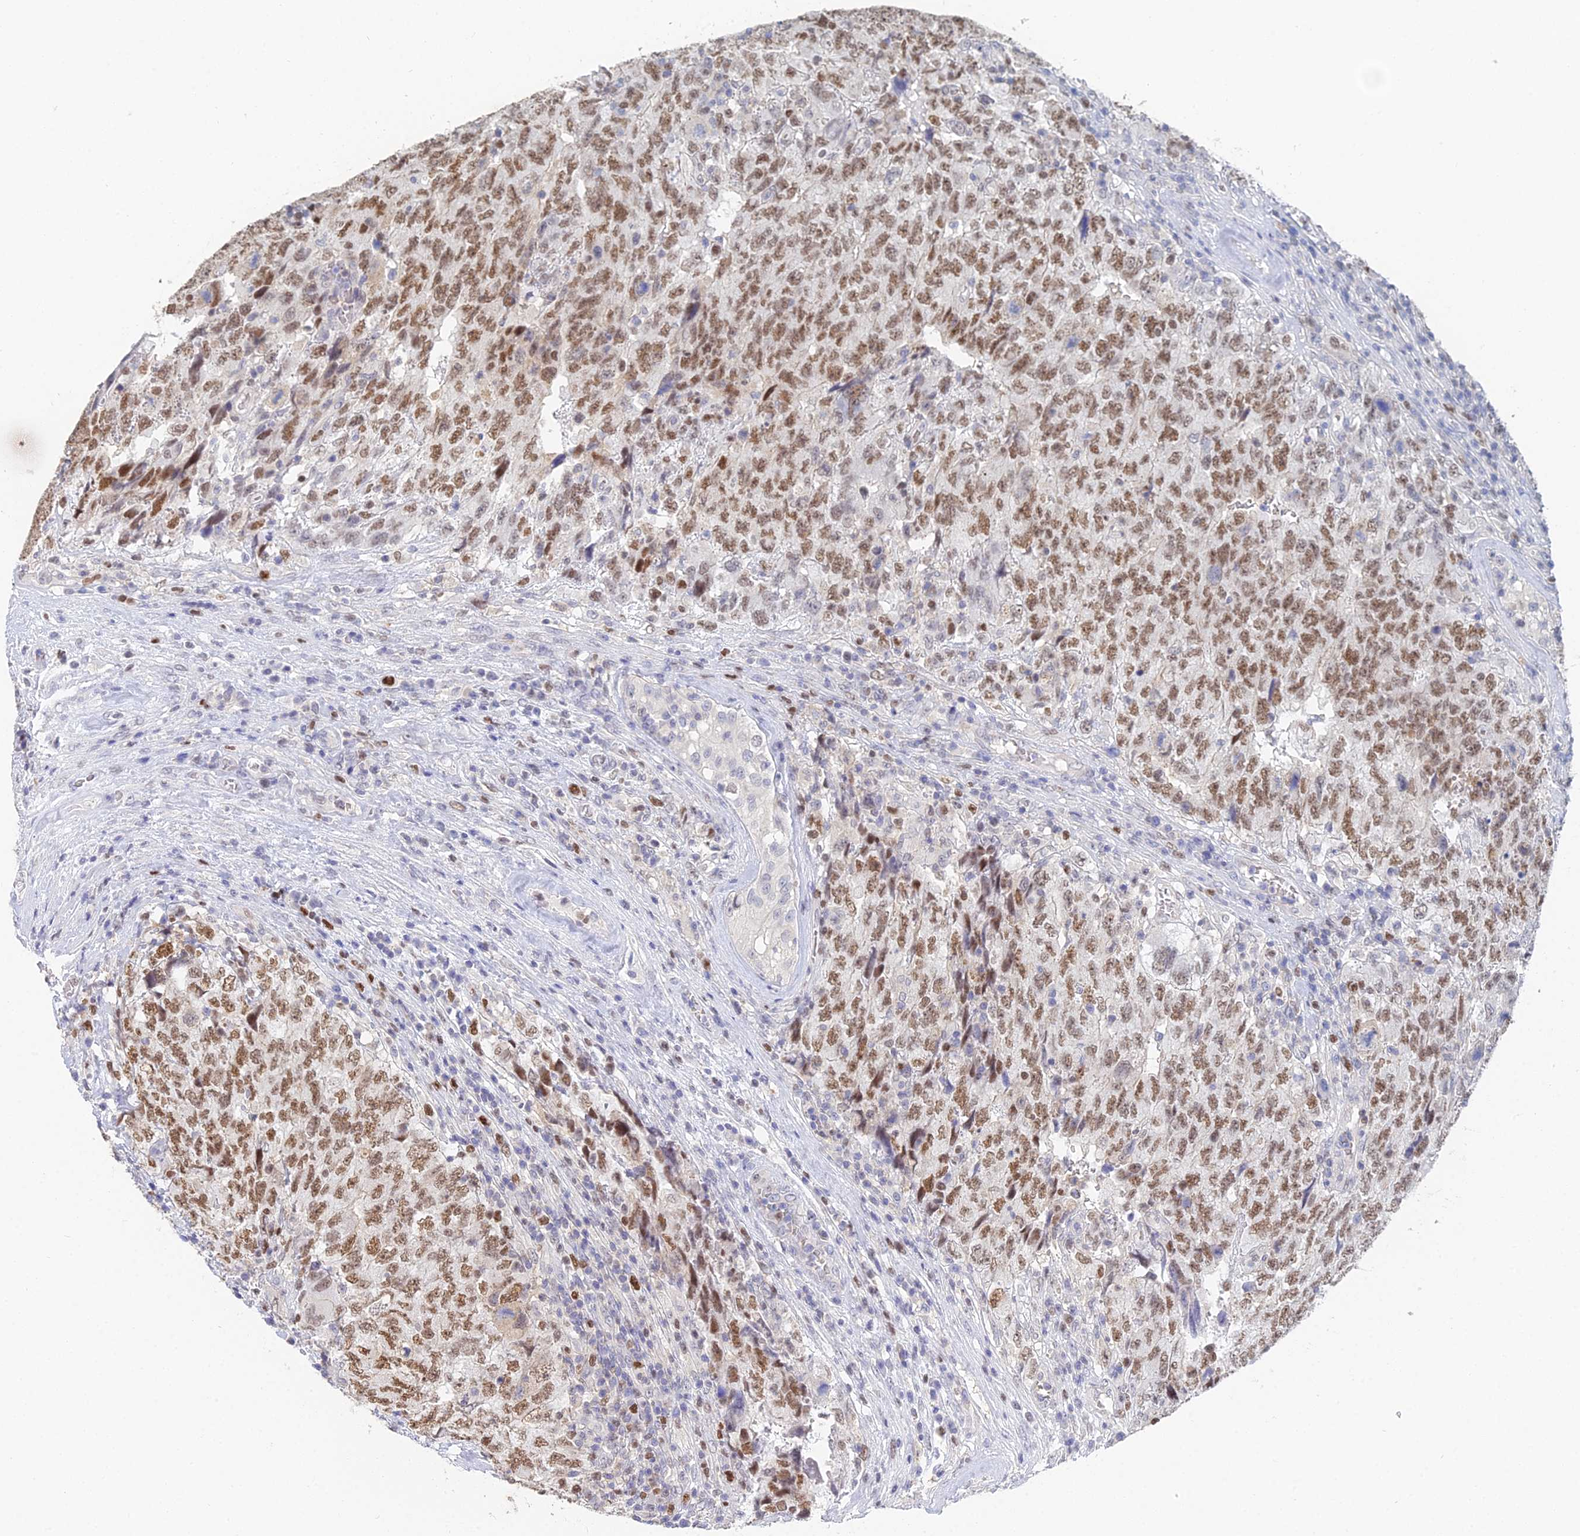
{"staining": {"intensity": "moderate", "quantity": ">75%", "location": "nuclear"}, "tissue": "testis cancer", "cell_type": "Tumor cells", "image_type": "cancer", "snomed": [{"axis": "morphology", "description": "Carcinoma, Embryonal, NOS"}, {"axis": "topography", "description": "Testis"}], "caption": "High-magnification brightfield microscopy of testis embryonal carcinoma stained with DAB (3,3'-diaminobenzidine) (brown) and counterstained with hematoxylin (blue). tumor cells exhibit moderate nuclear expression is identified in approximately>75% of cells.", "gene": "MCM2", "patient": {"sex": "male", "age": 34}}